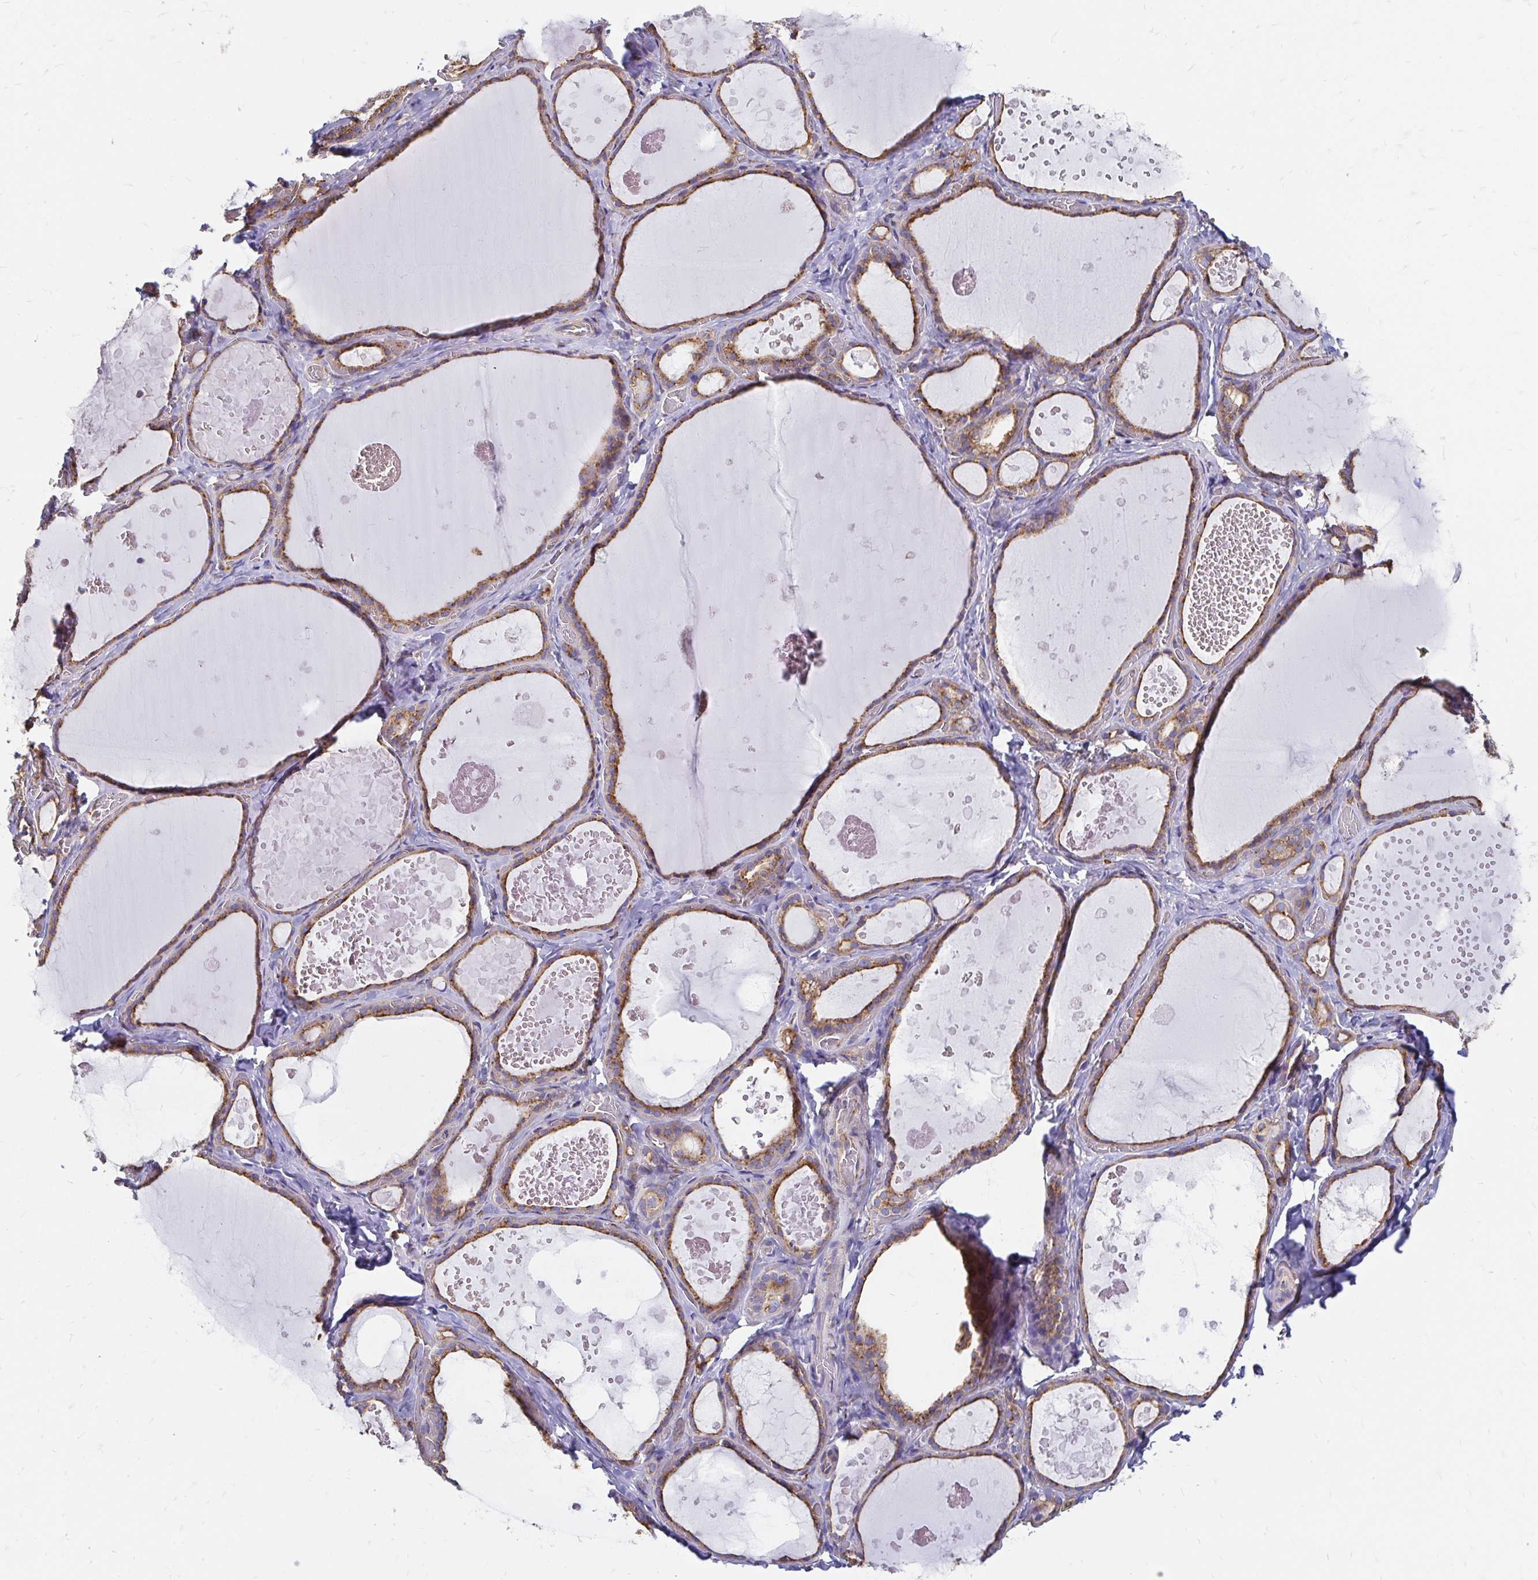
{"staining": {"intensity": "moderate", "quantity": ">75%", "location": "cytoplasmic/membranous"}, "tissue": "thyroid gland", "cell_type": "Glandular cells", "image_type": "normal", "snomed": [{"axis": "morphology", "description": "Normal tissue, NOS"}, {"axis": "topography", "description": "Thyroid gland"}], "caption": "IHC image of normal thyroid gland: thyroid gland stained using immunohistochemistry (IHC) shows medium levels of moderate protein expression localized specifically in the cytoplasmic/membranous of glandular cells, appearing as a cytoplasmic/membranous brown color.", "gene": "CLTC", "patient": {"sex": "female", "age": 56}}